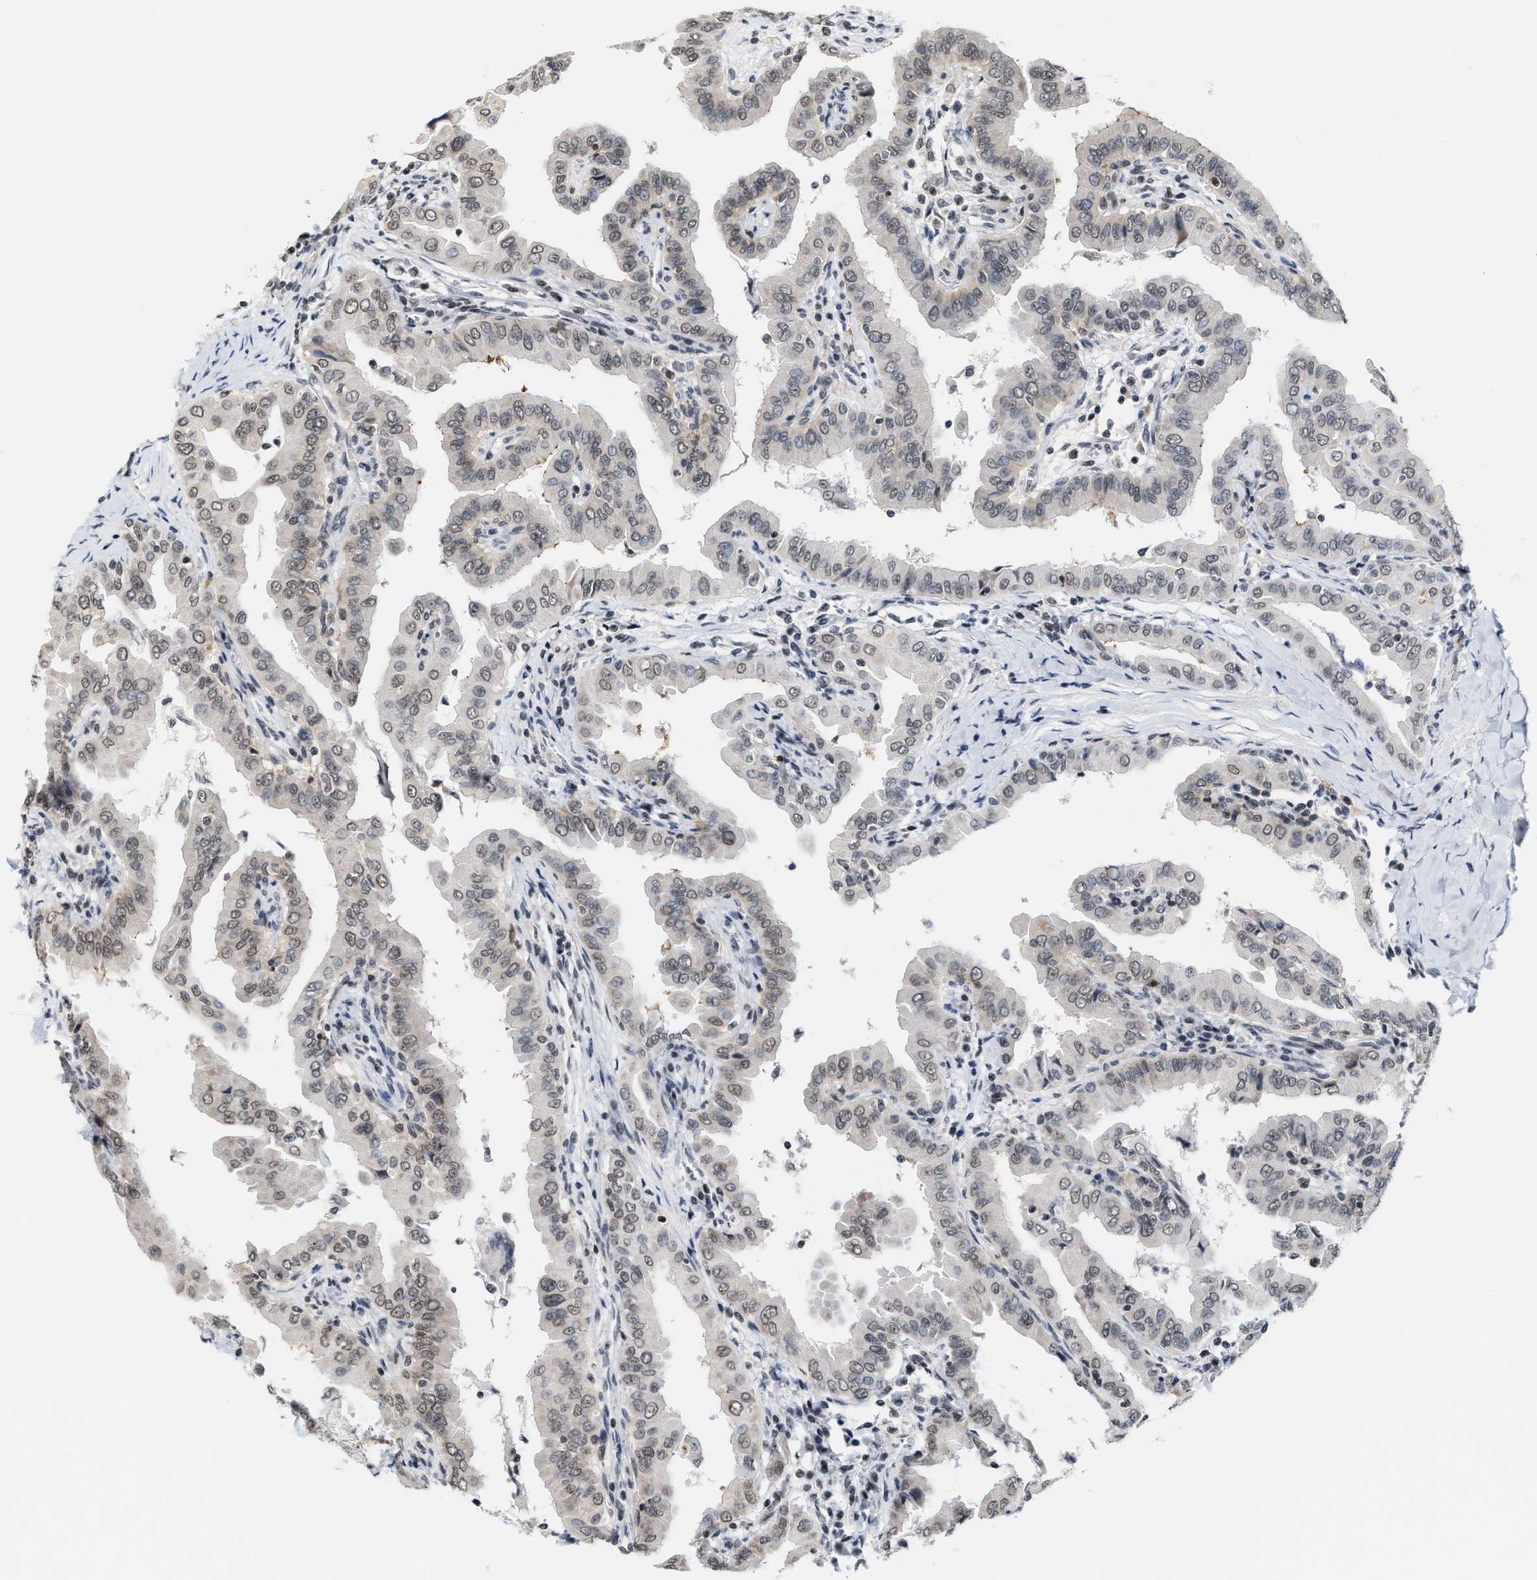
{"staining": {"intensity": "weak", "quantity": ">75%", "location": "nuclear"}, "tissue": "thyroid cancer", "cell_type": "Tumor cells", "image_type": "cancer", "snomed": [{"axis": "morphology", "description": "Papillary adenocarcinoma, NOS"}, {"axis": "topography", "description": "Thyroid gland"}], "caption": "Weak nuclear staining for a protein is seen in approximately >75% of tumor cells of papillary adenocarcinoma (thyroid) using immunohistochemistry (IHC).", "gene": "ANKRD6", "patient": {"sex": "male", "age": 33}}